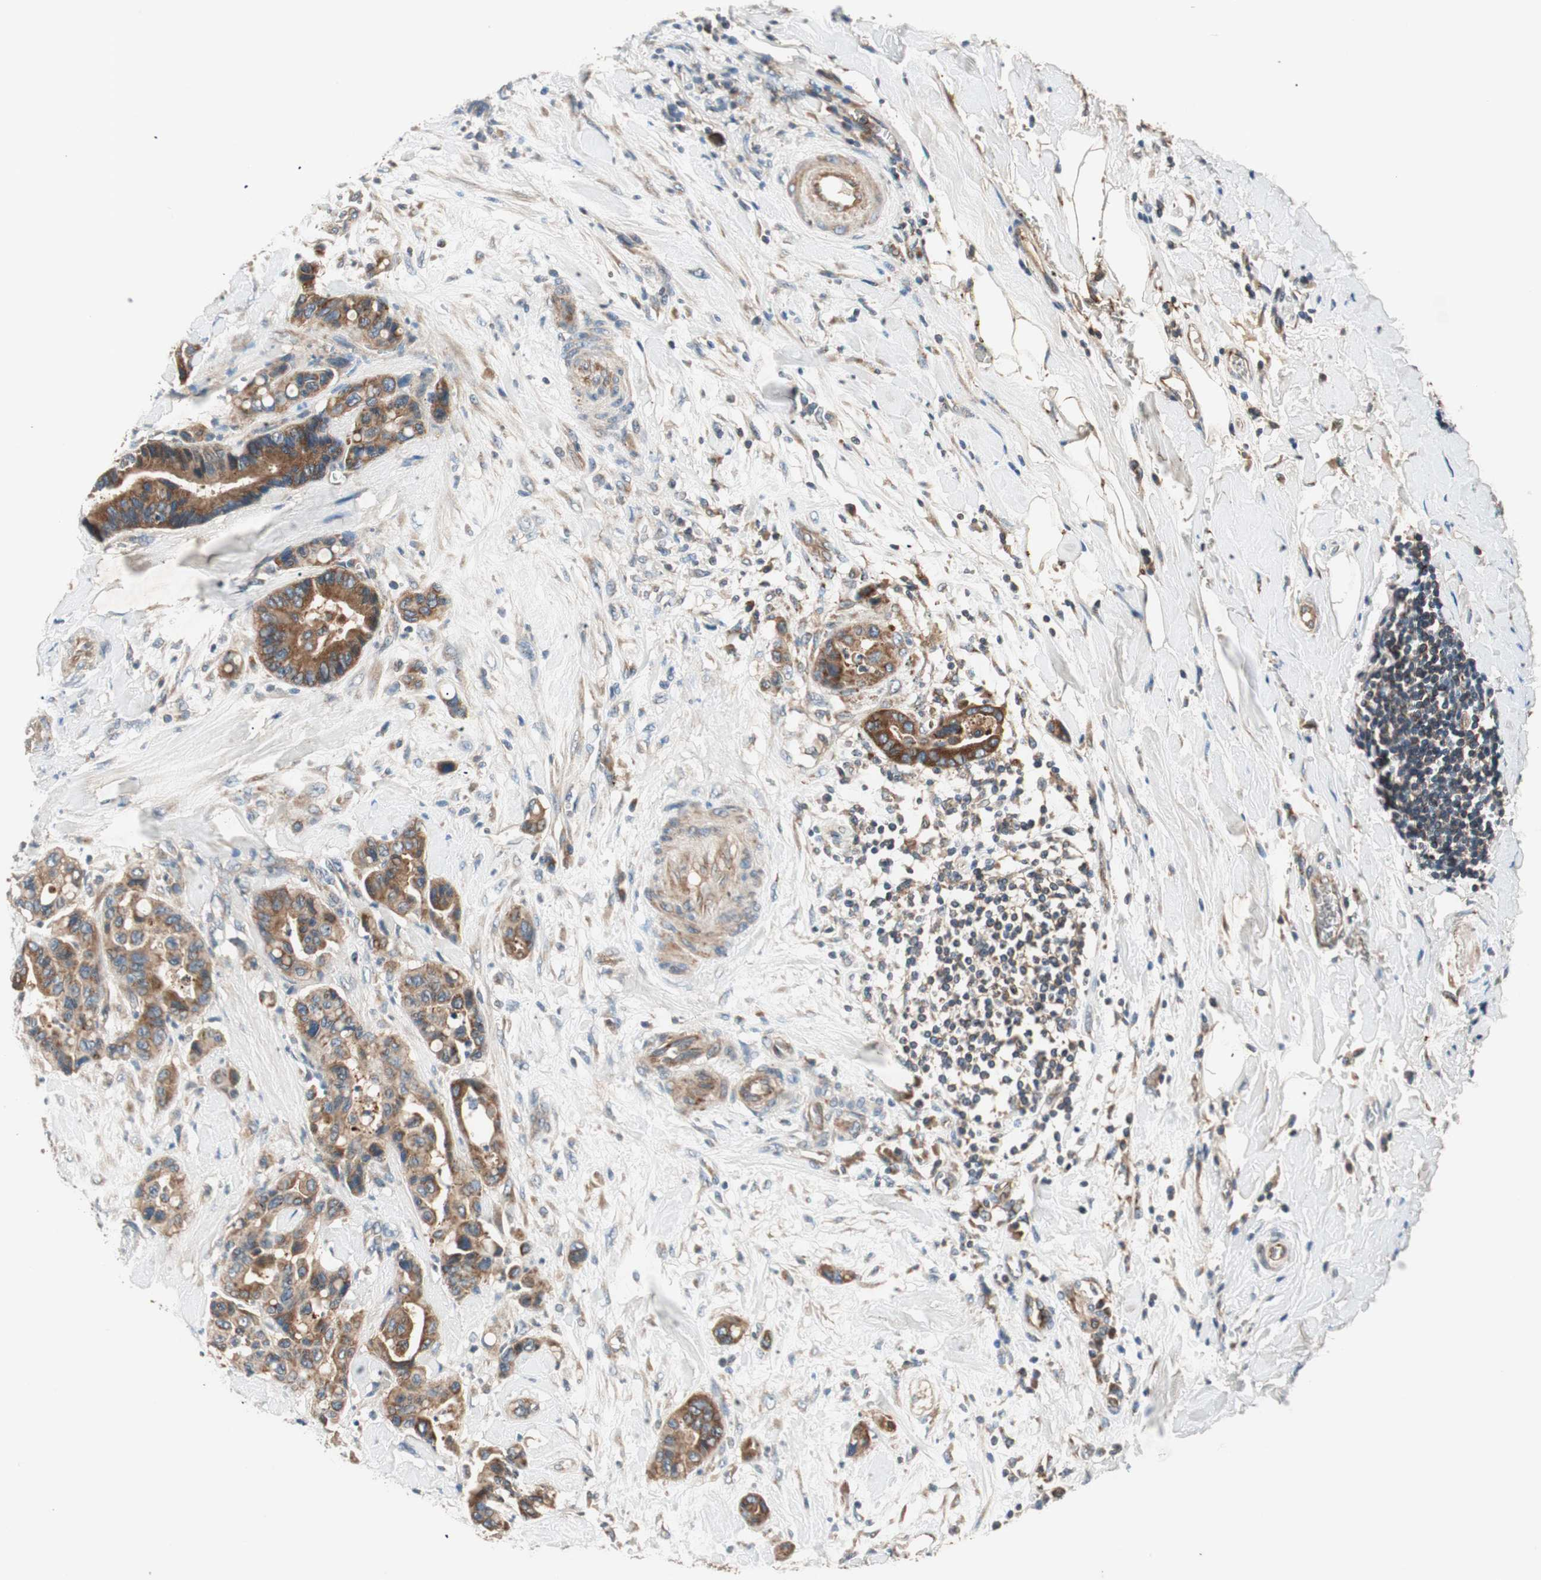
{"staining": {"intensity": "moderate", "quantity": ">75%", "location": "cytoplasmic/membranous"}, "tissue": "colorectal cancer", "cell_type": "Tumor cells", "image_type": "cancer", "snomed": [{"axis": "morphology", "description": "Normal tissue, NOS"}, {"axis": "morphology", "description": "Adenocarcinoma, NOS"}, {"axis": "topography", "description": "Colon"}], "caption": "Brown immunohistochemical staining in colorectal cancer (adenocarcinoma) demonstrates moderate cytoplasmic/membranous expression in approximately >75% of tumor cells.", "gene": "HPN", "patient": {"sex": "male", "age": 82}}